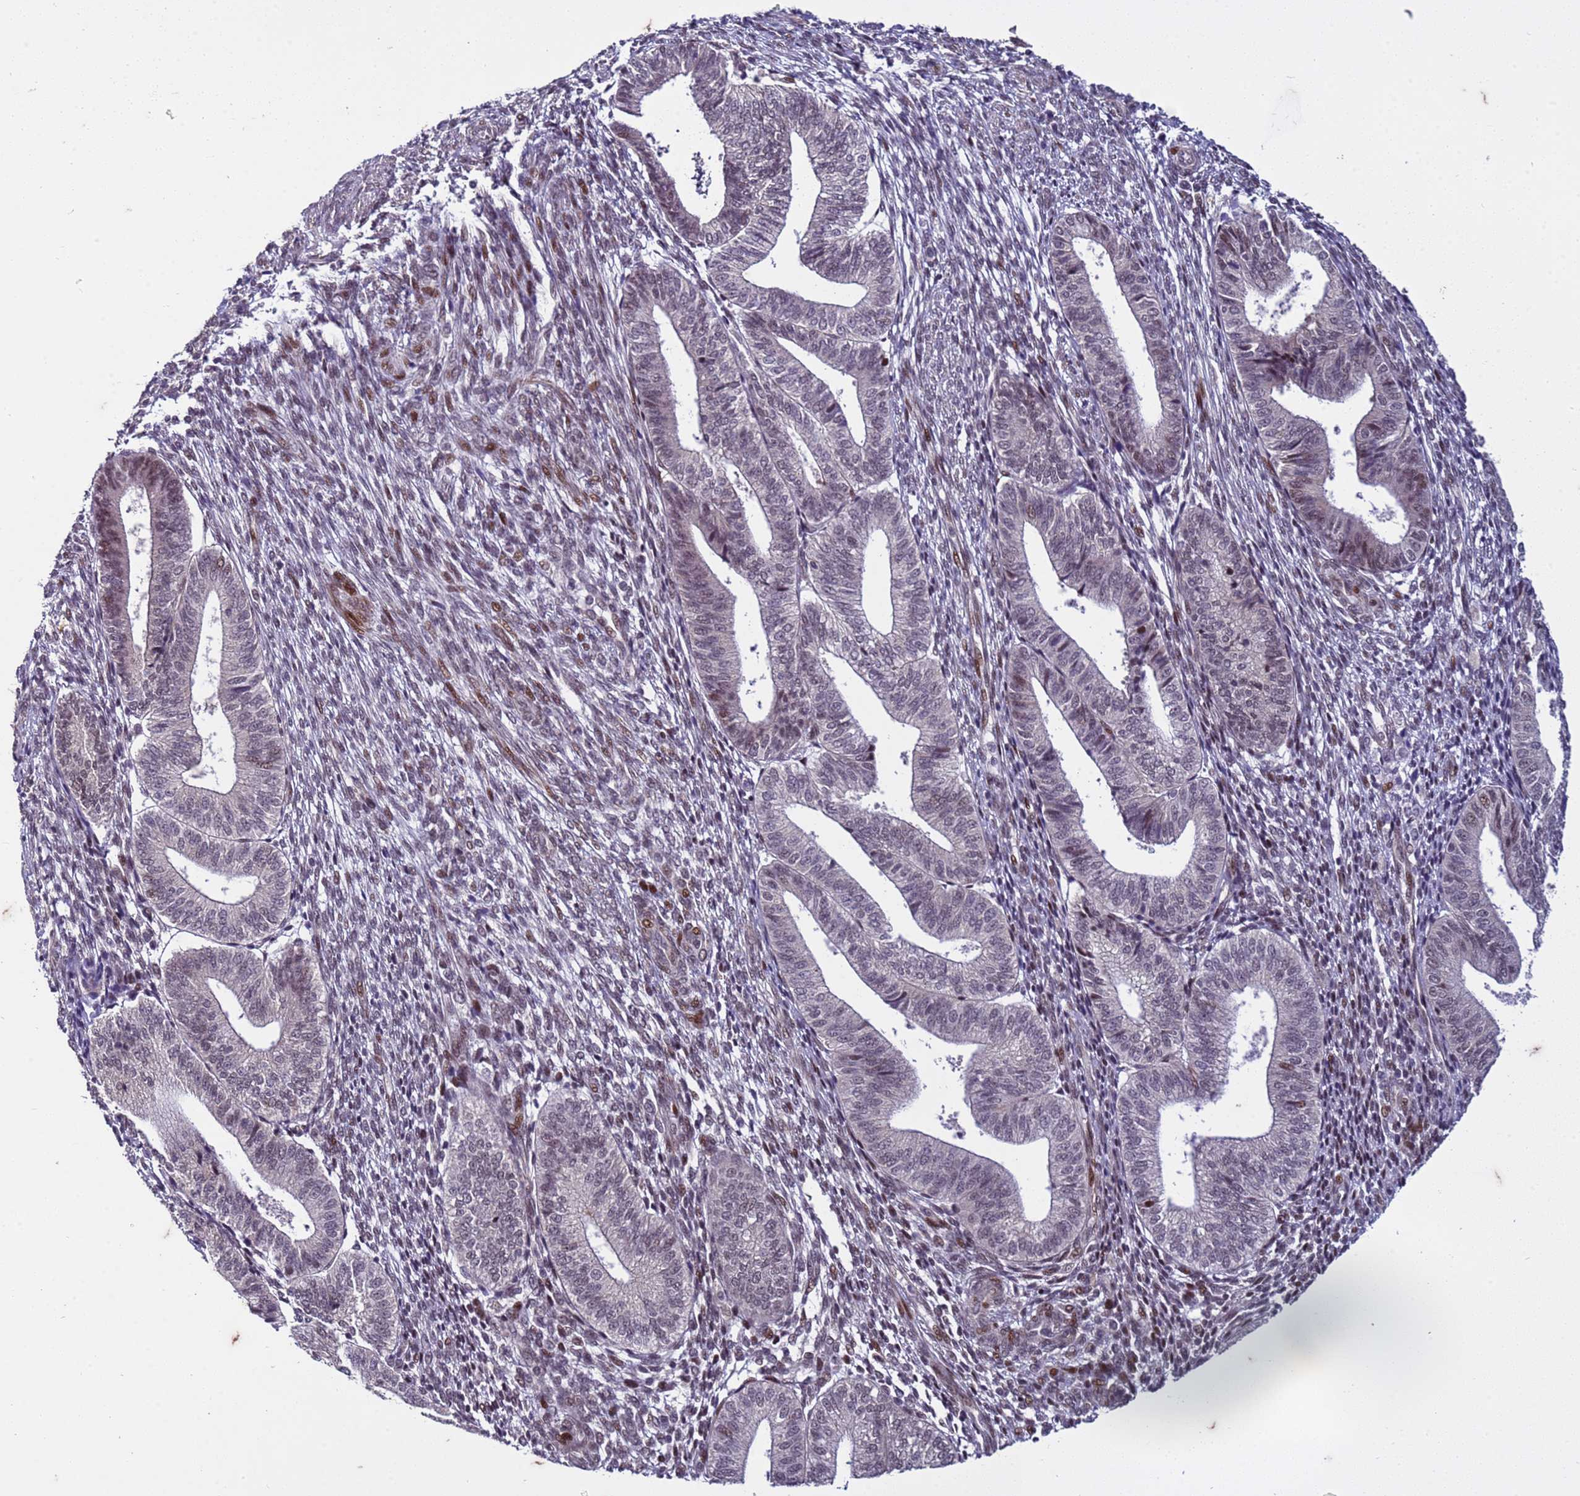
{"staining": {"intensity": "negative", "quantity": "none", "location": "none"}, "tissue": "endometrium", "cell_type": "Cells in endometrial stroma", "image_type": "normal", "snomed": [{"axis": "morphology", "description": "Normal tissue, NOS"}, {"axis": "topography", "description": "Endometrium"}], "caption": "DAB immunohistochemical staining of normal endometrium displays no significant positivity in cells in endometrial stroma.", "gene": "SHC3", "patient": {"sex": "female", "age": 34}}